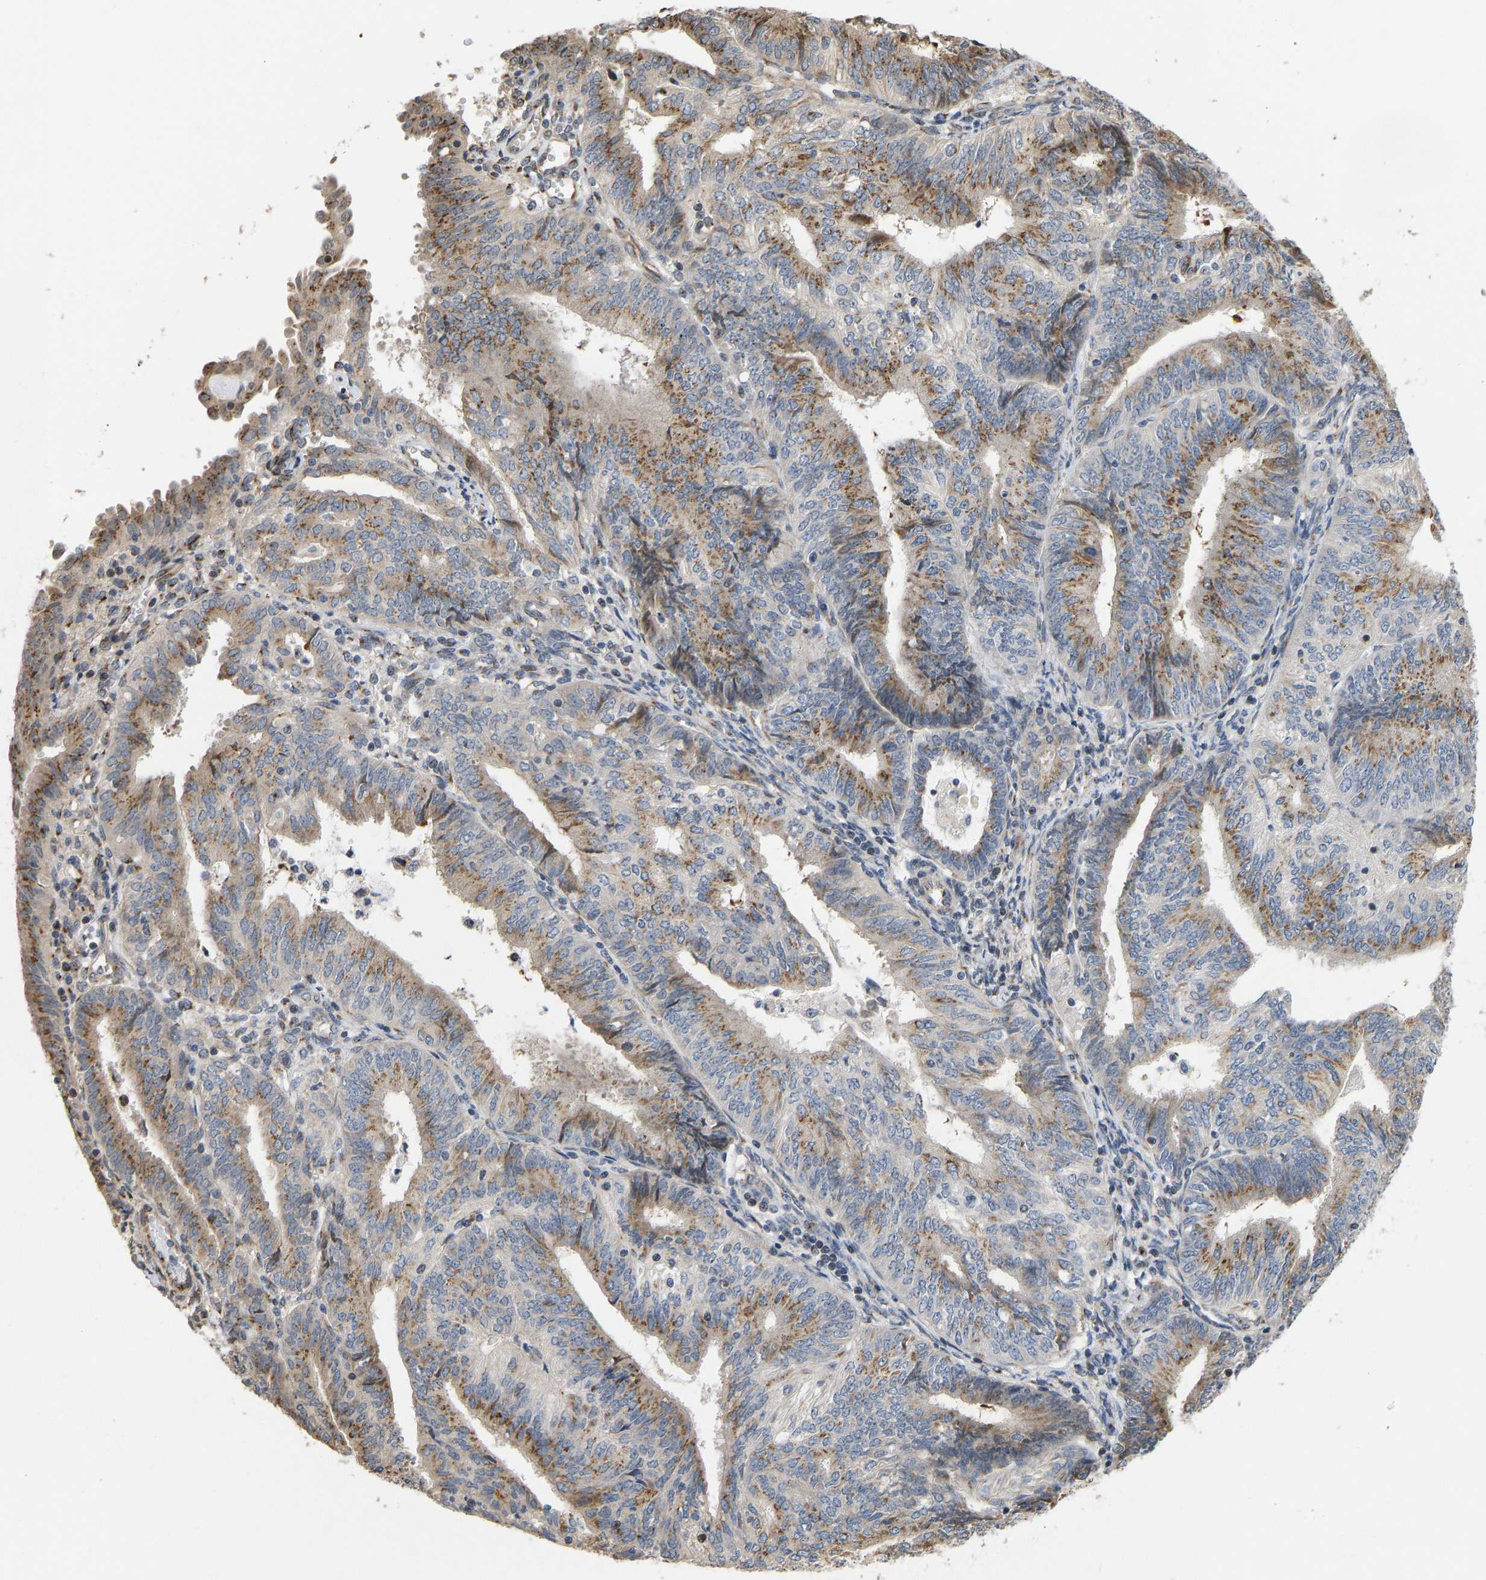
{"staining": {"intensity": "moderate", "quantity": ">75%", "location": "cytoplasmic/membranous"}, "tissue": "endometrial cancer", "cell_type": "Tumor cells", "image_type": "cancer", "snomed": [{"axis": "morphology", "description": "Adenocarcinoma, NOS"}, {"axis": "topography", "description": "Endometrium"}], "caption": "Immunohistochemical staining of human endometrial adenocarcinoma shows medium levels of moderate cytoplasmic/membranous protein staining in approximately >75% of tumor cells.", "gene": "YIPF4", "patient": {"sex": "female", "age": 58}}